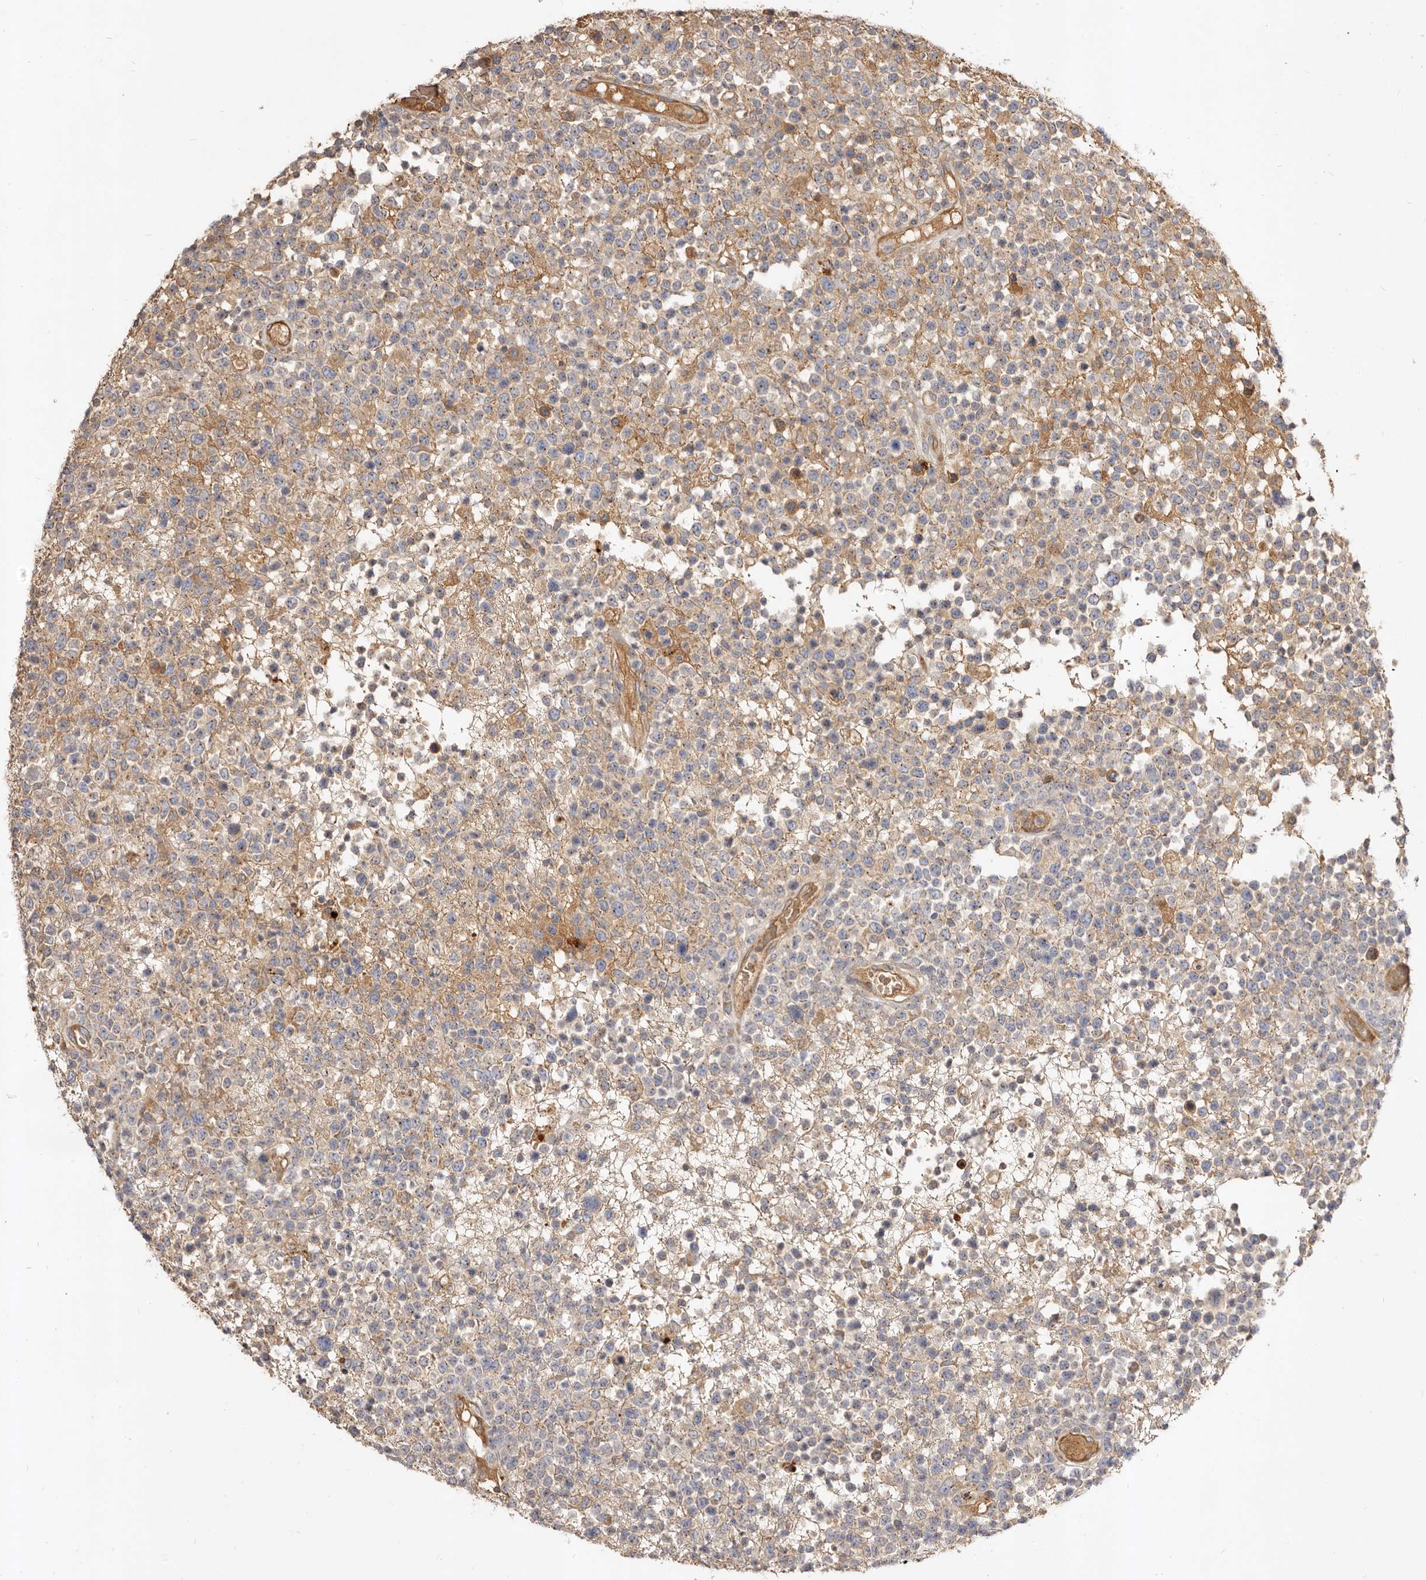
{"staining": {"intensity": "negative", "quantity": "none", "location": "none"}, "tissue": "lymphoma", "cell_type": "Tumor cells", "image_type": "cancer", "snomed": [{"axis": "morphology", "description": "Malignant lymphoma, non-Hodgkin's type, High grade"}, {"axis": "topography", "description": "Colon"}], "caption": "High power microscopy histopathology image of an immunohistochemistry (IHC) histopathology image of lymphoma, revealing no significant expression in tumor cells. Brightfield microscopy of immunohistochemistry (IHC) stained with DAB (3,3'-diaminobenzidine) (brown) and hematoxylin (blue), captured at high magnification.", "gene": "ADAMTS9", "patient": {"sex": "female", "age": 53}}